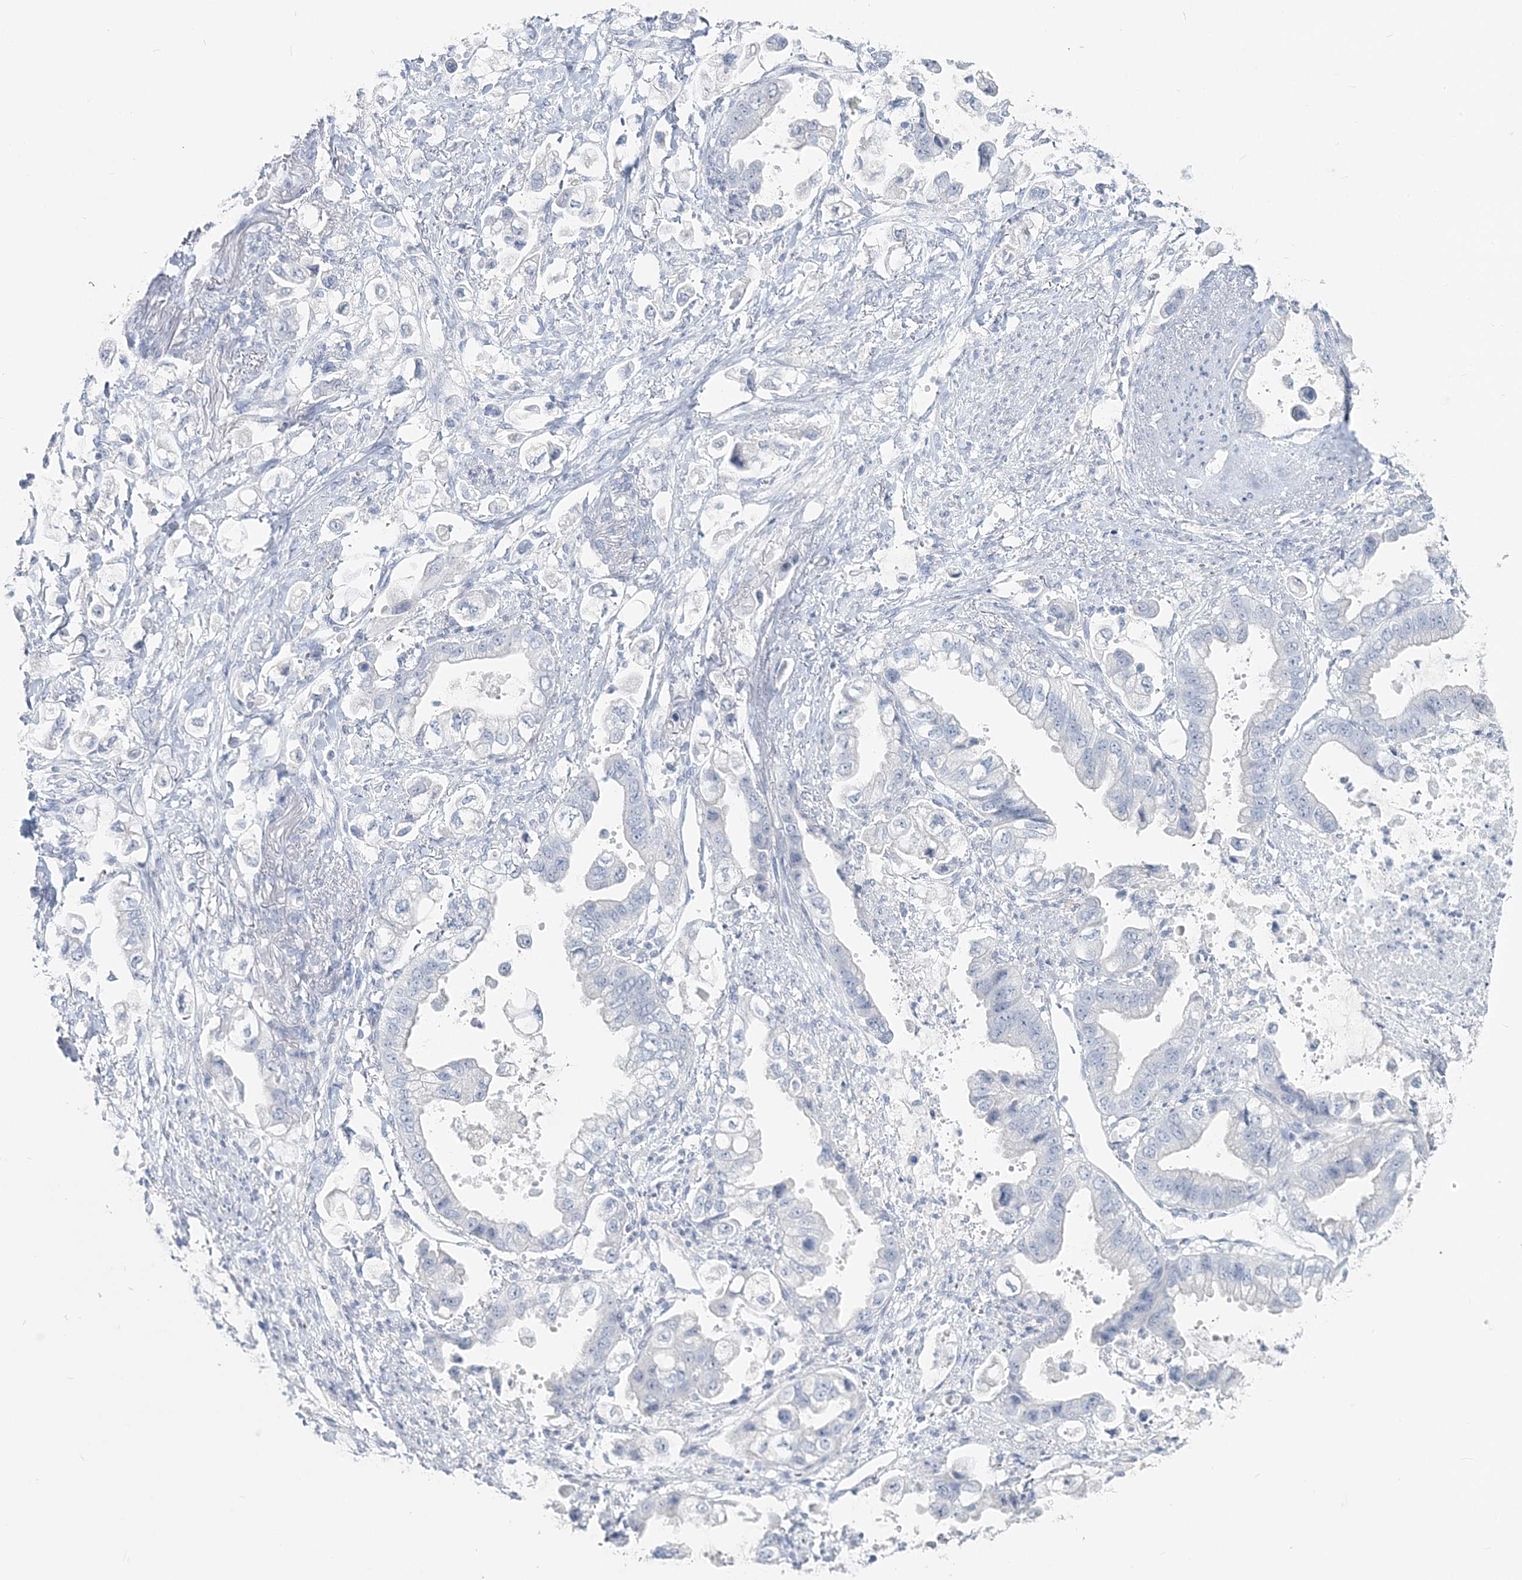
{"staining": {"intensity": "negative", "quantity": "none", "location": "none"}, "tissue": "stomach cancer", "cell_type": "Tumor cells", "image_type": "cancer", "snomed": [{"axis": "morphology", "description": "Adenocarcinoma, NOS"}, {"axis": "topography", "description": "Stomach"}], "caption": "Immunohistochemistry image of neoplastic tissue: human adenocarcinoma (stomach) stained with DAB reveals no significant protein staining in tumor cells.", "gene": "CYP3A4", "patient": {"sex": "male", "age": 62}}